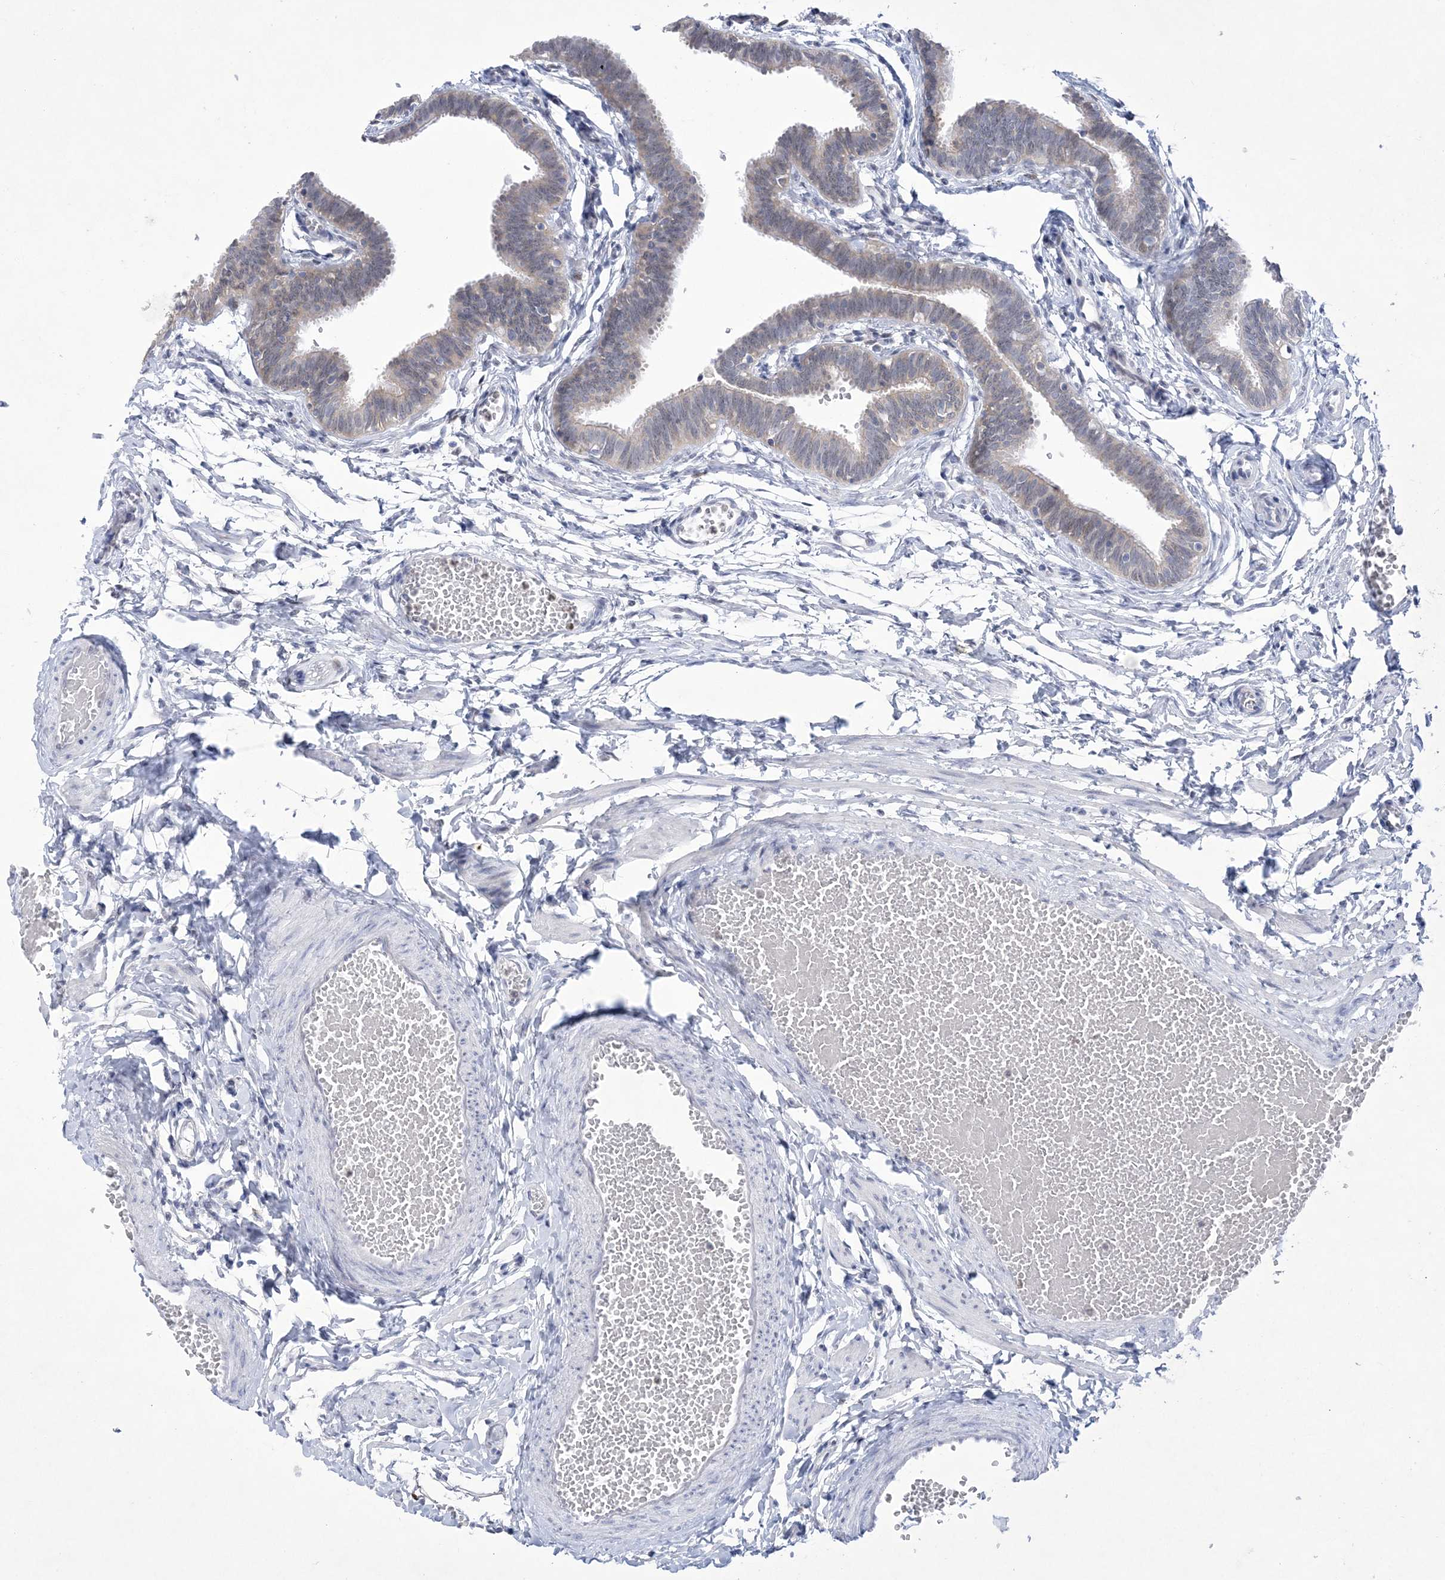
{"staining": {"intensity": "moderate", "quantity": "25%-75%", "location": "cytoplasmic/membranous"}, "tissue": "fallopian tube", "cell_type": "Glandular cells", "image_type": "normal", "snomed": [{"axis": "morphology", "description": "Normal tissue, NOS"}, {"axis": "topography", "description": "Fallopian tube"}, {"axis": "topography", "description": "Ovary"}], "caption": "Moderate cytoplasmic/membranous protein staining is seen in about 25%-75% of glandular cells in fallopian tube. (DAB (3,3'-diaminobenzidine) IHC, brown staining for protein, blue staining for nuclei).", "gene": "WDR27", "patient": {"sex": "female", "age": 23}}